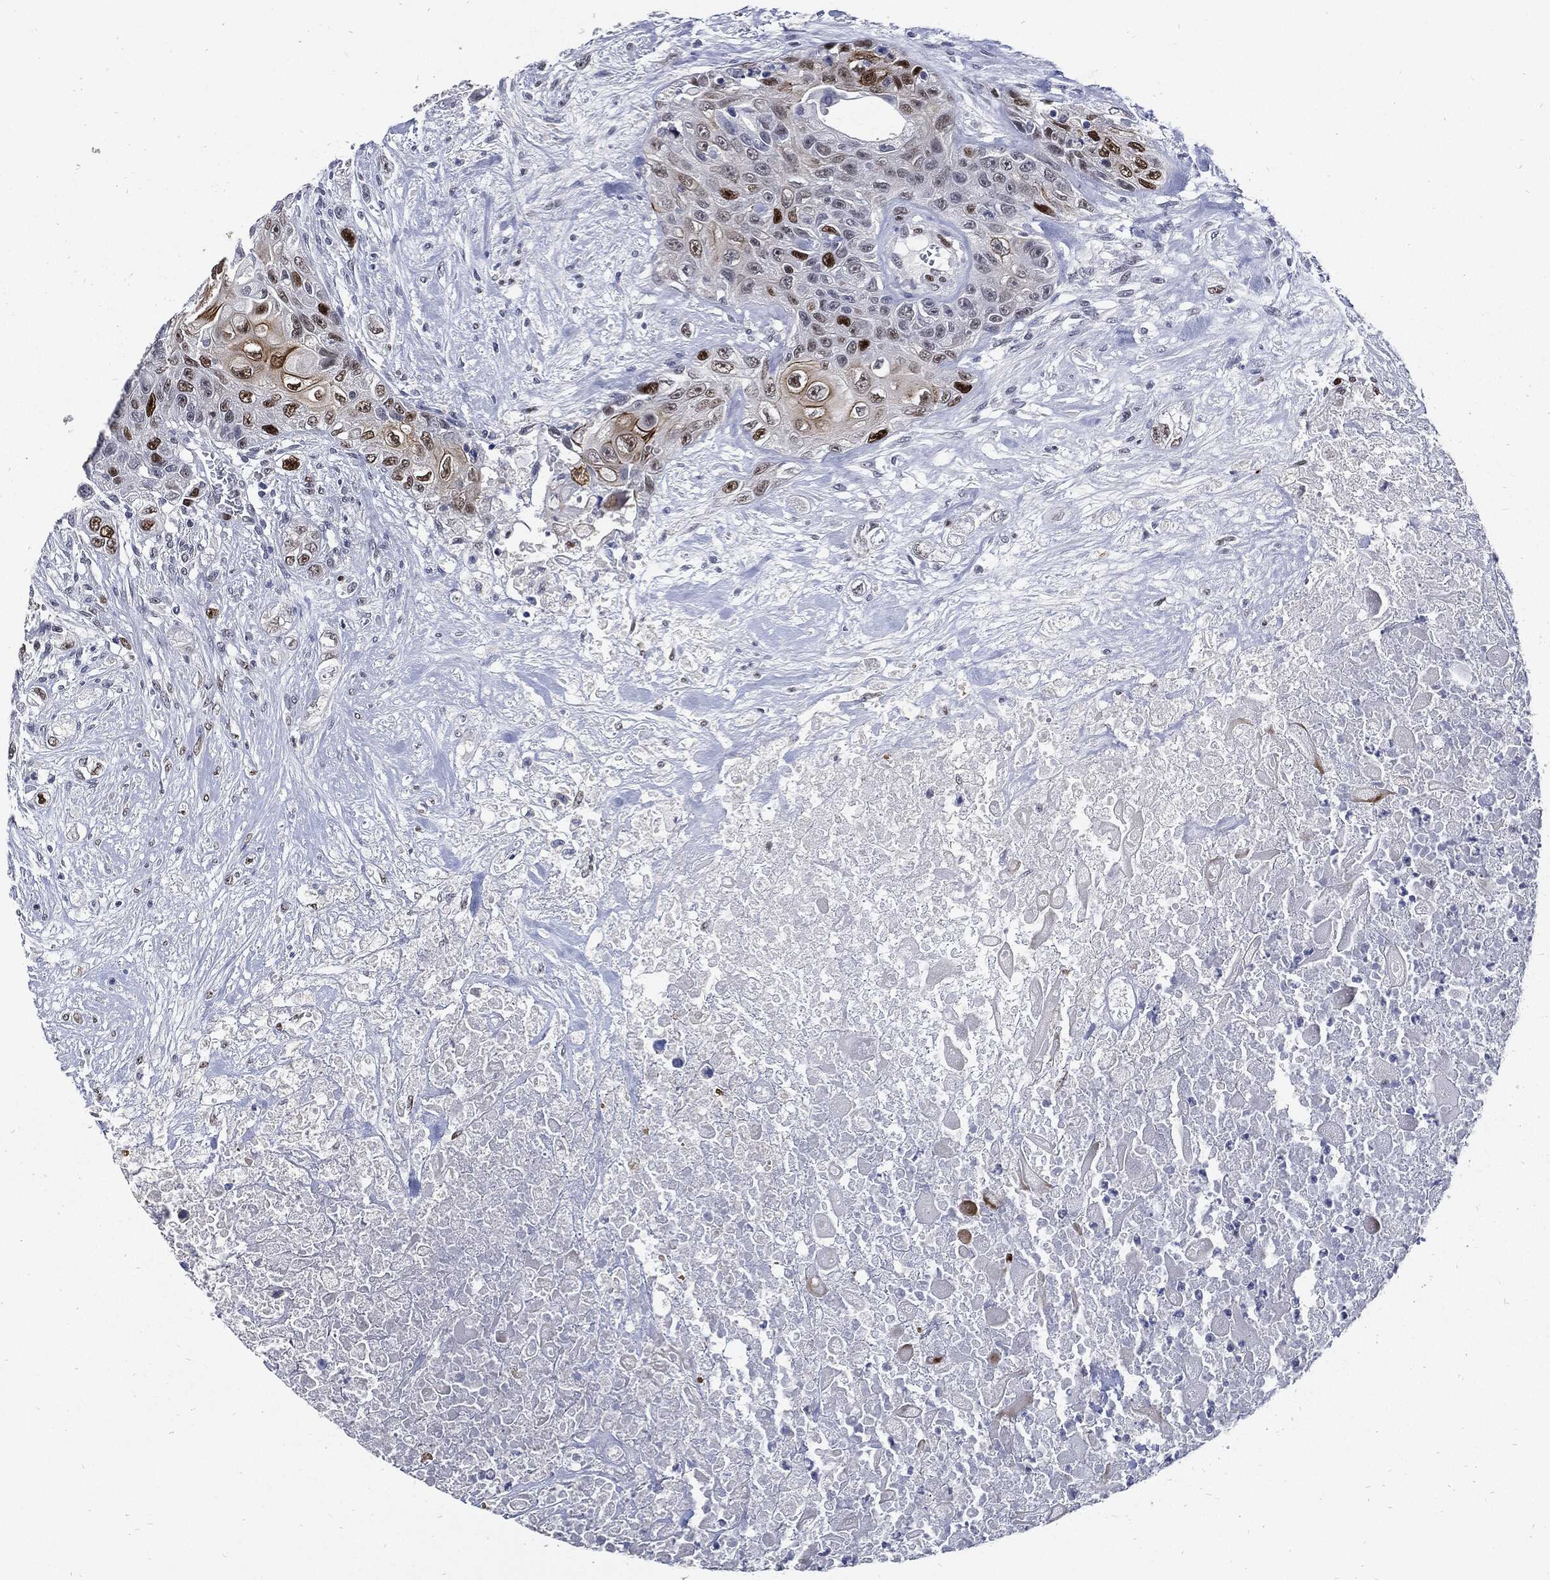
{"staining": {"intensity": "strong", "quantity": "<25%", "location": "nuclear"}, "tissue": "urothelial cancer", "cell_type": "Tumor cells", "image_type": "cancer", "snomed": [{"axis": "morphology", "description": "Urothelial carcinoma, High grade"}, {"axis": "topography", "description": "Urinary bladder"}], "caption": "Immunohistochemistry (IHC) micrograph of neoplastic tissue: human urothelial cancer stained using immunohistochemistry reveals medium levels of strong protein expression localized specifically in the nuclear of tumor cells, appearing as a nuclear brown color.", "gene": "NBN", "patient": {"sex": "female", "age": 56}}